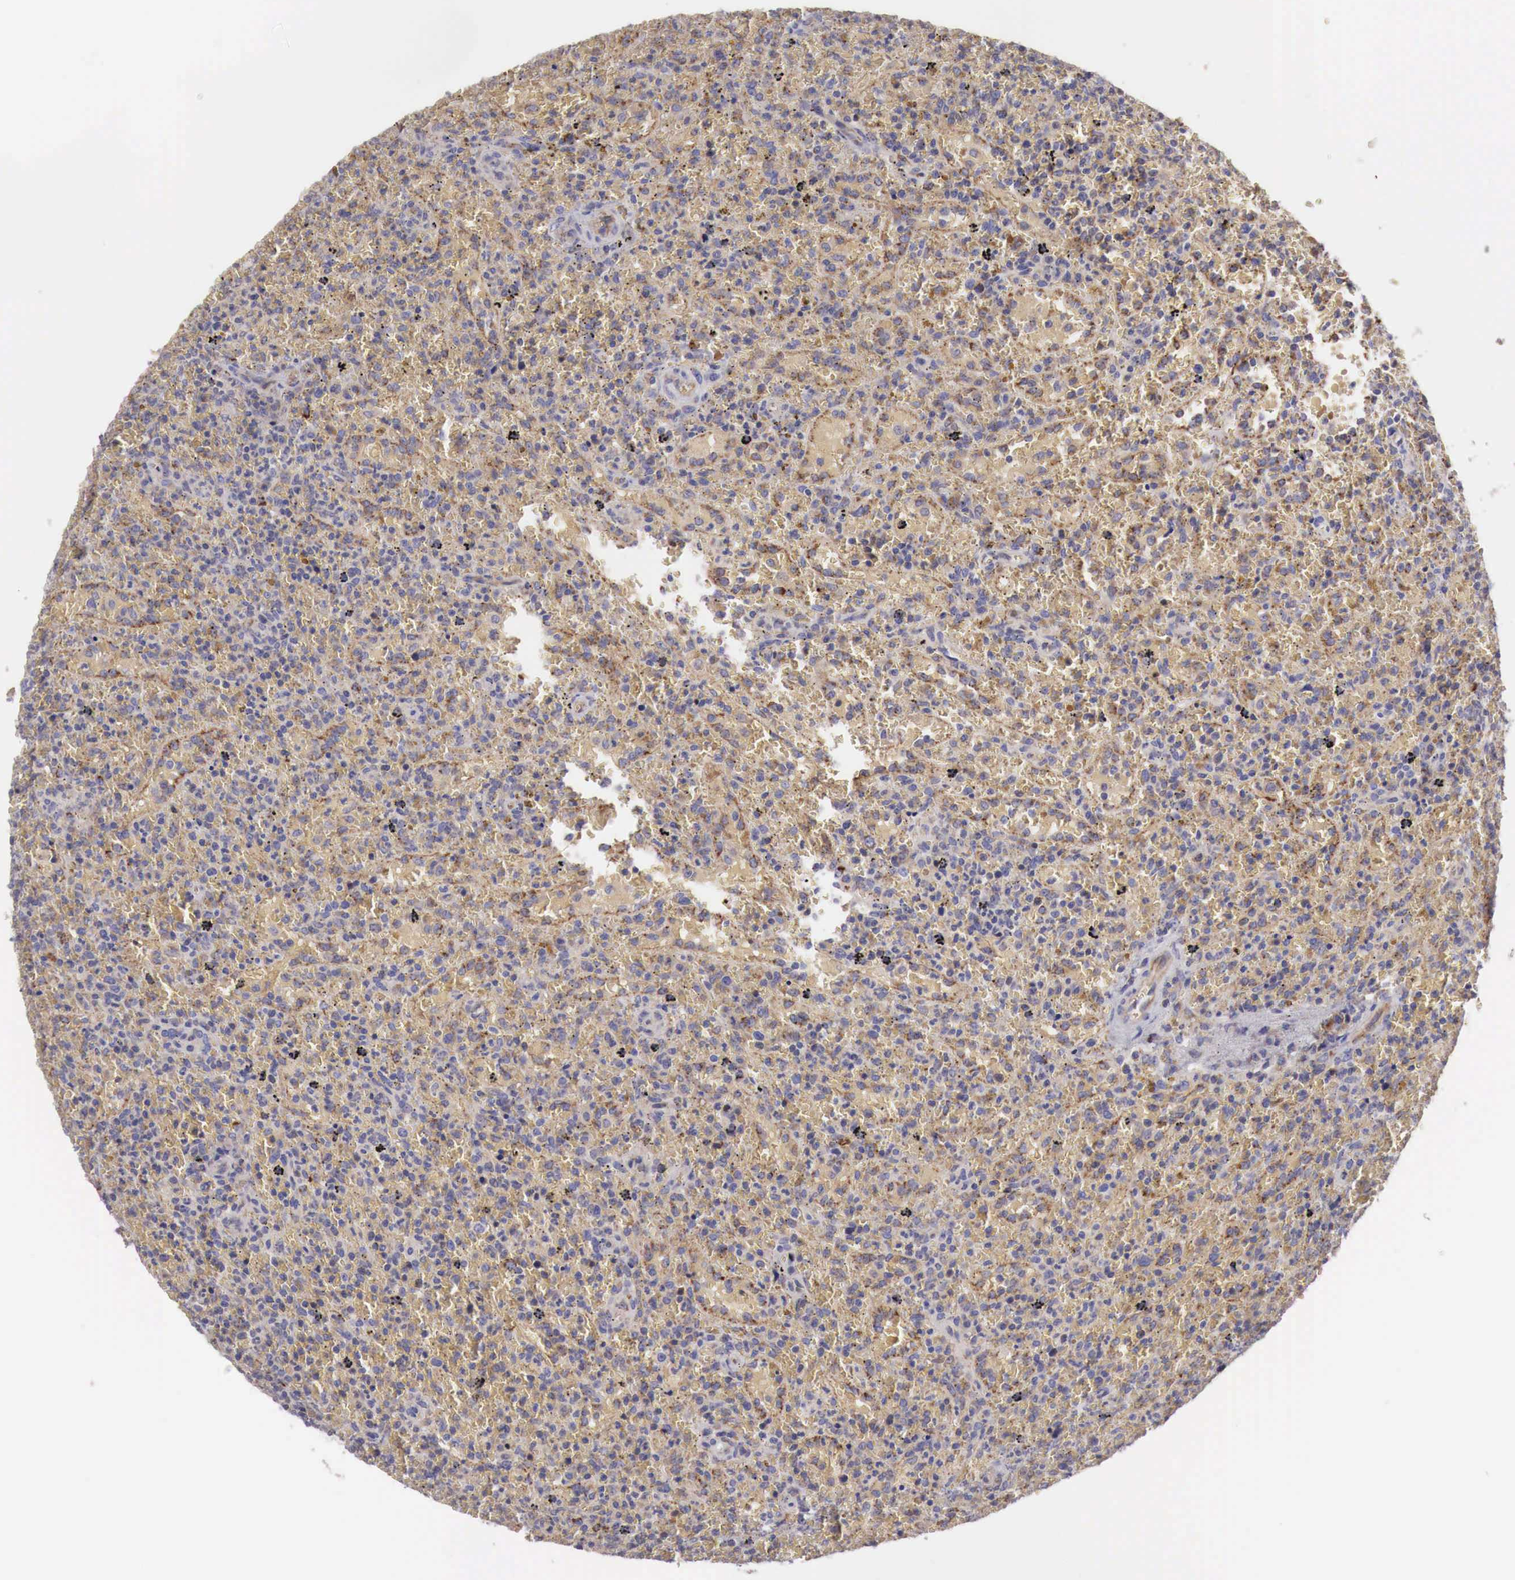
{"staining": {"intensity": "weak", "quantity": ">75%", "location": "cytoplasmic/membranous"}, "tissue": "lymphoma", "cell_type": "Tumor cells", "image_type": "cancer", "snomed": [{"axis": "morphology", "description": "Malignant lymphoma, non-Hodgkin's type, High grade"}, {"axis": "topography", "description": "Spleen"}, {"axis": "topography", "description": "Lymph node"}], "caption": "High-power microscopy captured an immunohistochemistry photomicrograph of malignant lymphoma, non-Hodgkin's type (high-grade), revealing weak cytoplasmic/membranous positivity in approximately >75% of tumor cells.", "gene": "XPNPEP3", "patient": {"sex": "female", "age": 70}}